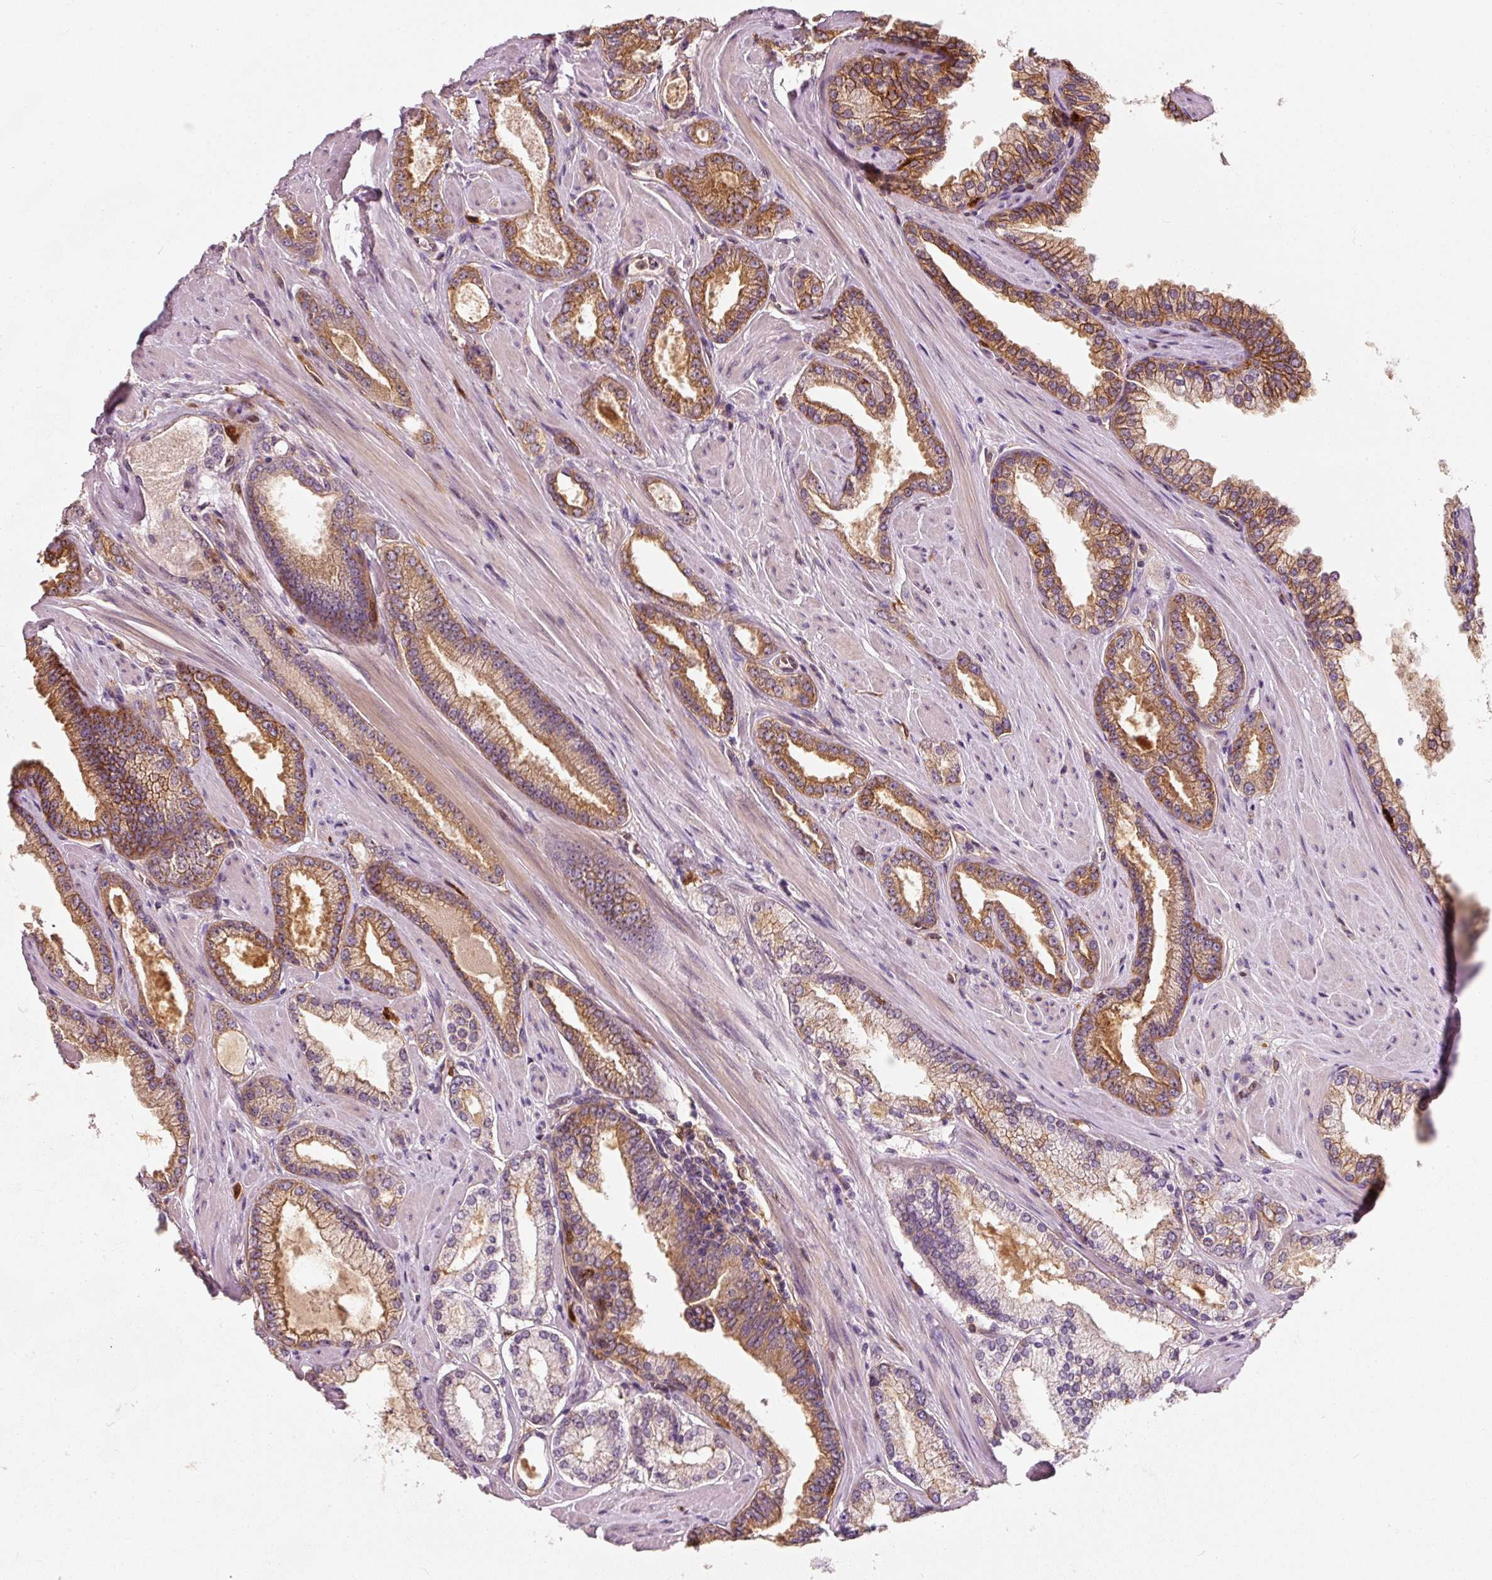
{"staining": {"intensity": "moderate", "quantity": ">75%", "location": "cytoplasmic/membranous"}, "tissue": "prostate cancer", "cell_type": "Tumor cells", "image_type": "cancer", "snomed": [{"axis": "morphology", "description": "Adenocarcinoma, Low grade"}, {"axis": "topography", "description": "Prostate"}], "caption": "IHC (DAB (3,3'-diaminobenzidine)) staining of human adenocarcinoma (low-grade) (prostate) reveals moderate cytoplasmic/membranous protein expression in approximately >75% of tumor cells. (brown staining indicates protein expression, while blue staining denotes nuclei).", "gene": "IQGAP2", "patient": {"sex": "male", "age": 42}}